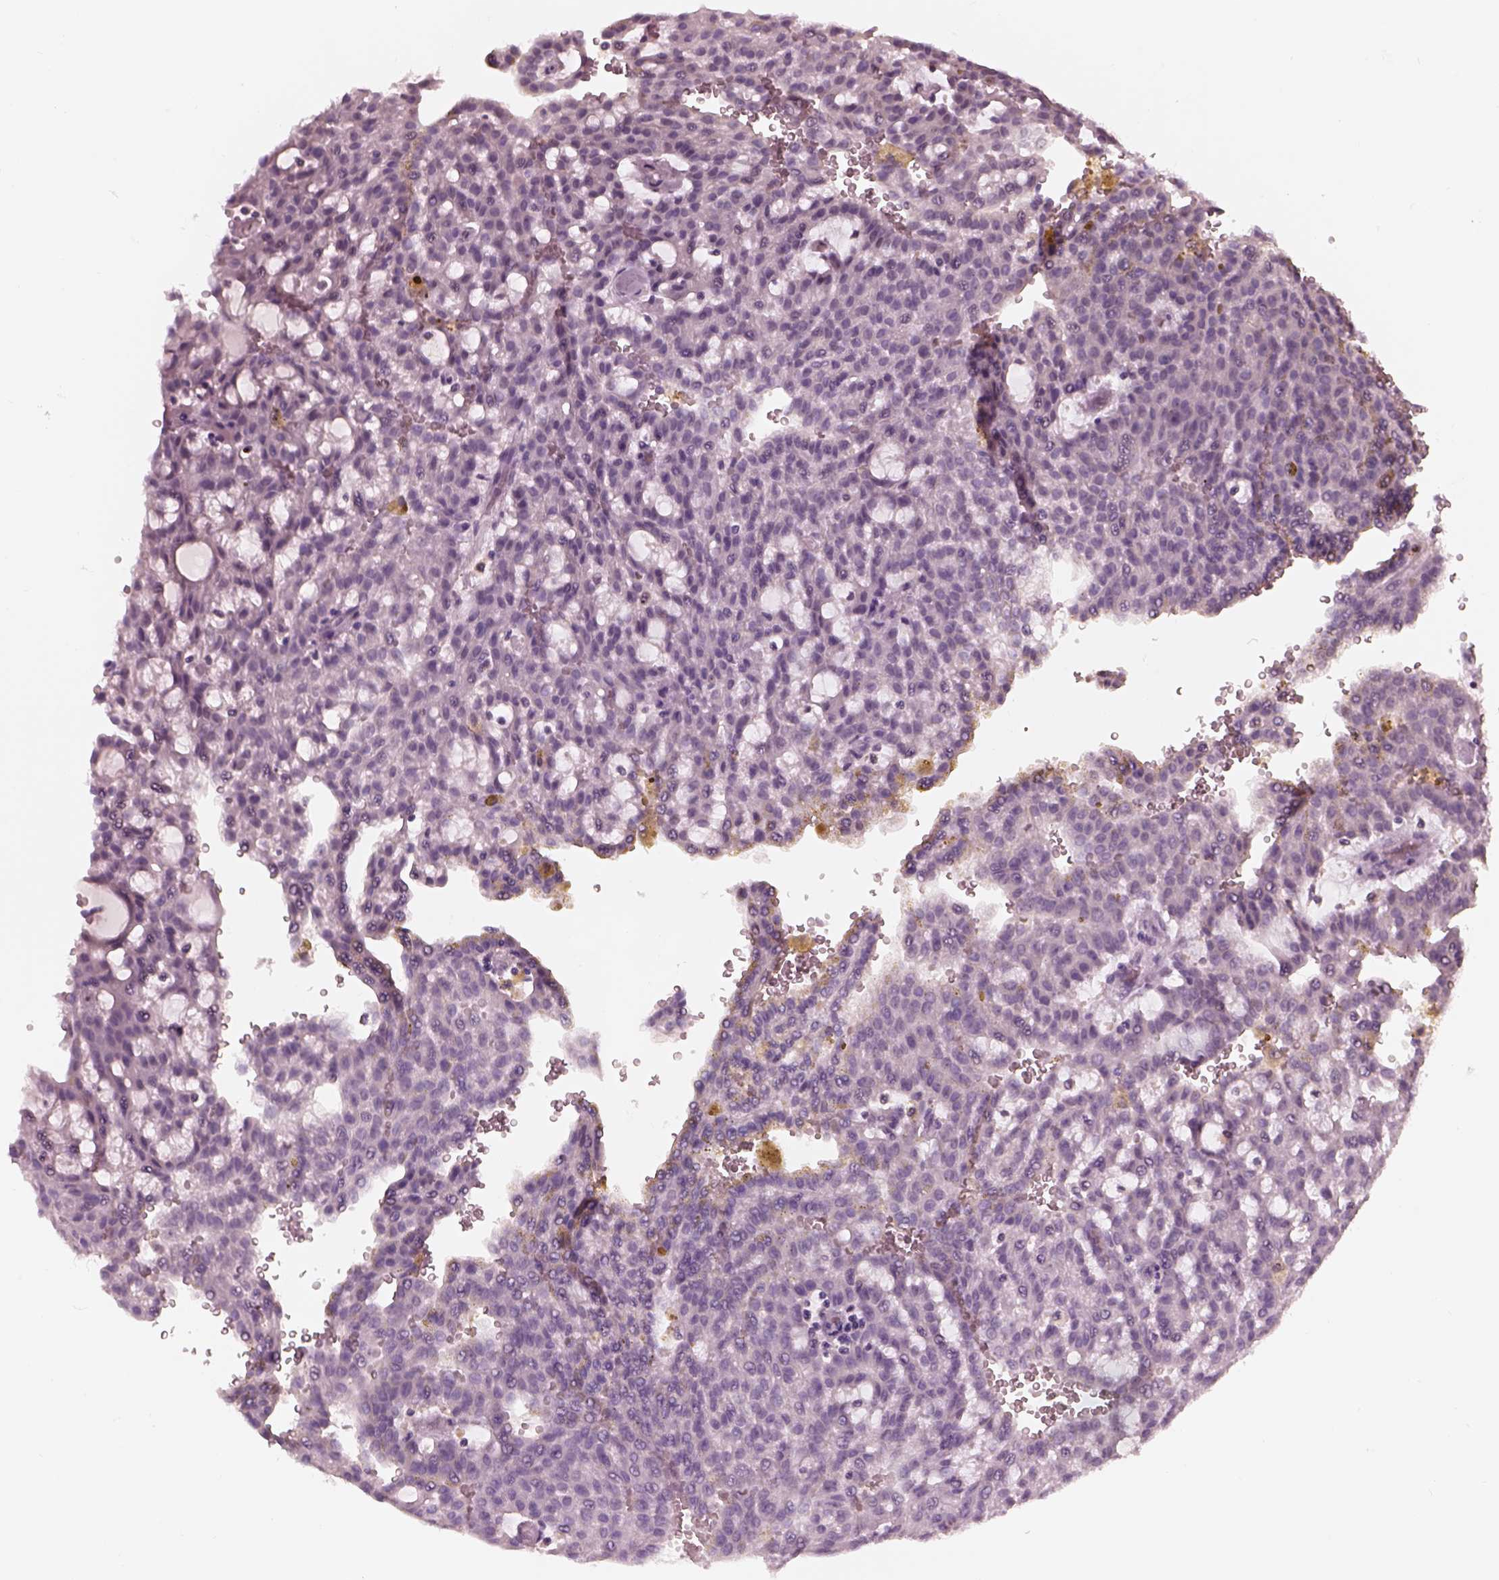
{"staining": {"intensity": "negative", "quantity": "none", "location": "none"}, "tissue": "renal cancer", "cell_type": "Tumor cells", "image_type": "cancer", "snomed": [{"axis": "morphology", "description": "Adenocarcinoma, NOS"}, {"axis": "topography", "description": "Kidney"}], "caption": "Immunohistochemistry of human renal cancer shows no staining in tumor cells.", "gene": "GARIN4", "patient": {"sex": "male", "age": 63}}